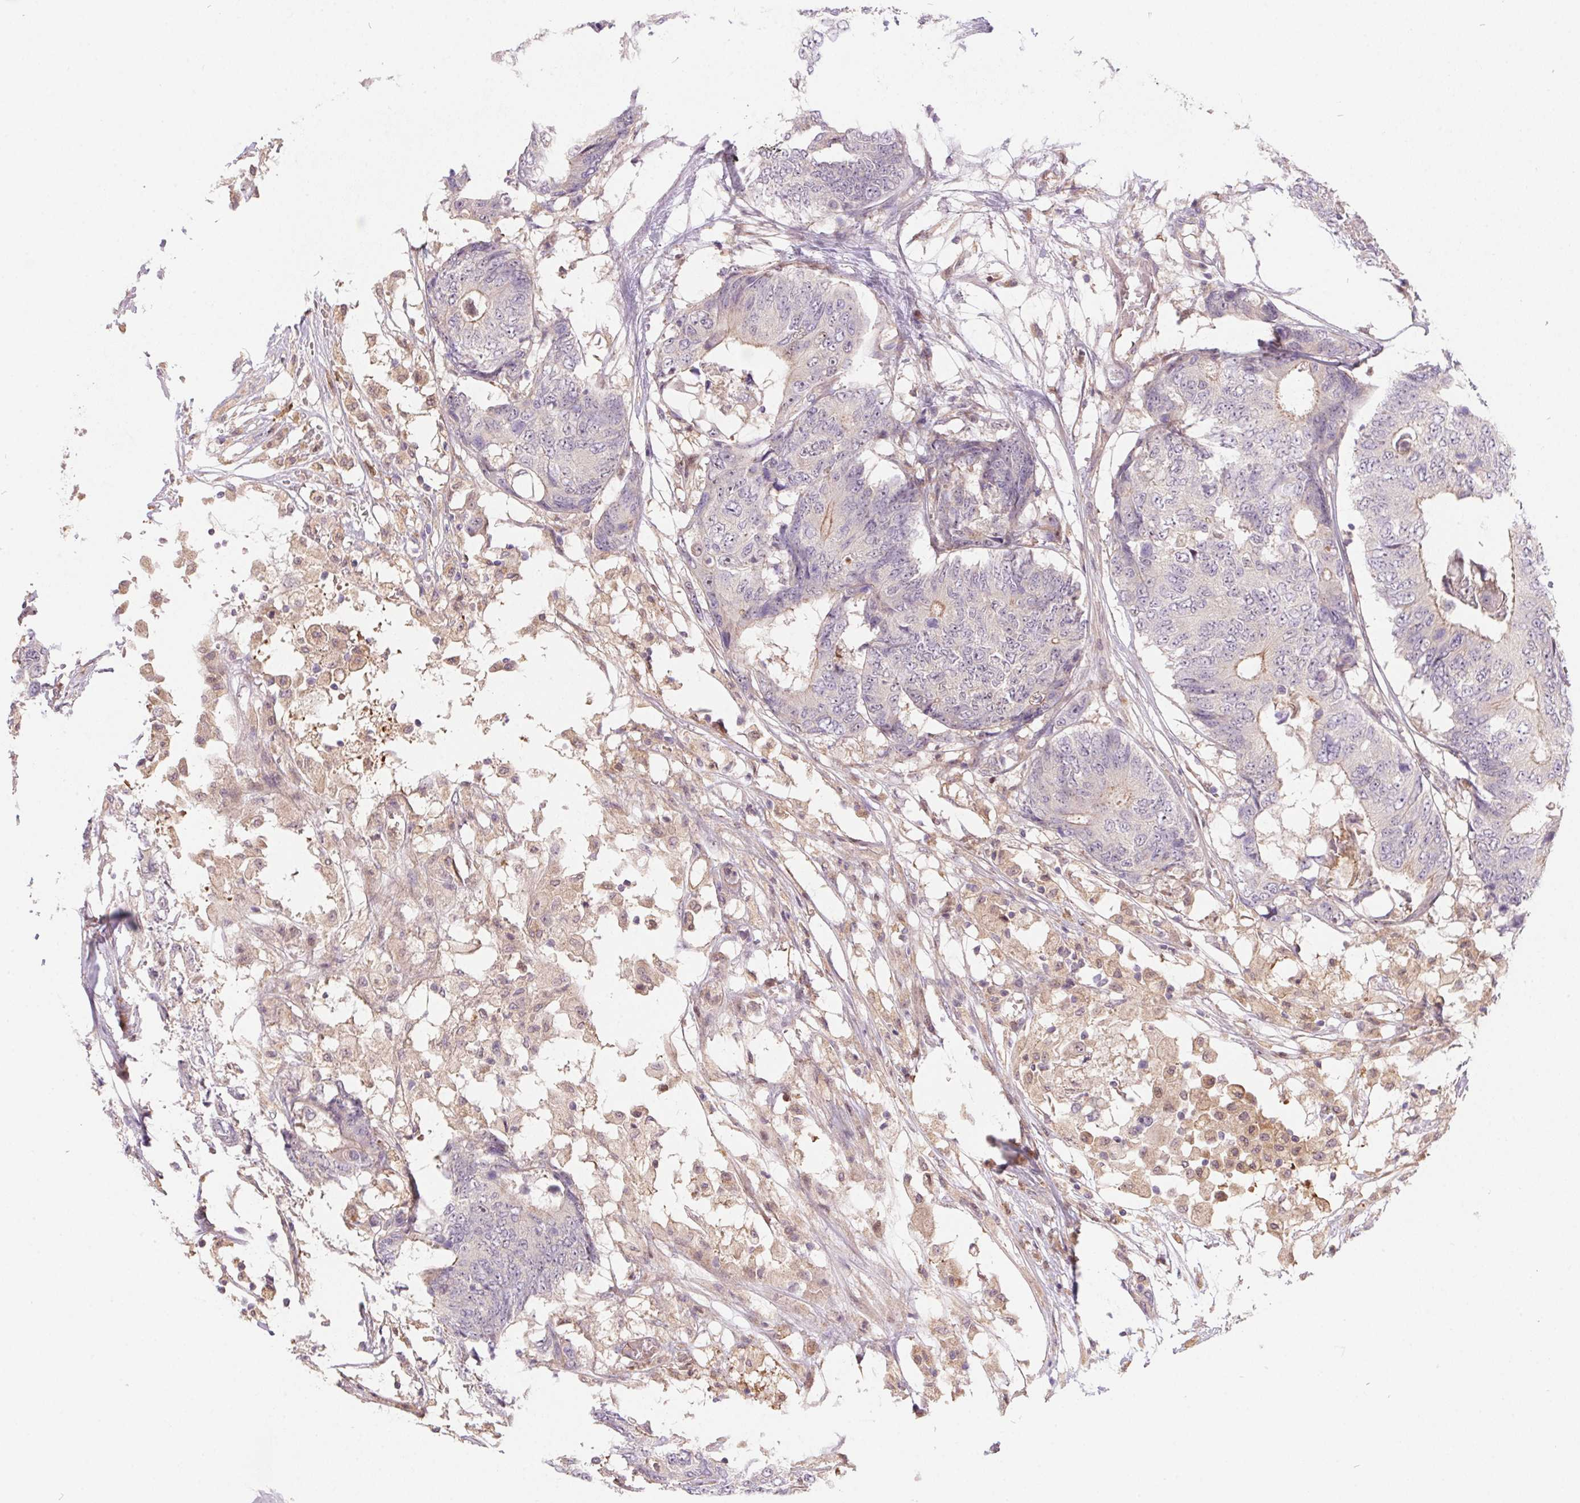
{"staining": {"intensity": "weak", "quantity": "<25%", "location": "cytoplasmic/membranous"}, "tissue": "colorectal cancer", "cell_type": "Tumor cells", "image_type": "cancer", "snomed": [{"axis": "morphology", "description": "Adenocarcinoma, NOS"}, {"axis": "topography", "description": "Colon"}], "caption": "High power microscopy photomicrograph of an immunohistochemistry photomicrograph of colorectal cancer, revealing no significant positivity in tumor cells.", "gene": "NUDT16", "patient": {"sex": "female", "age": 48}}